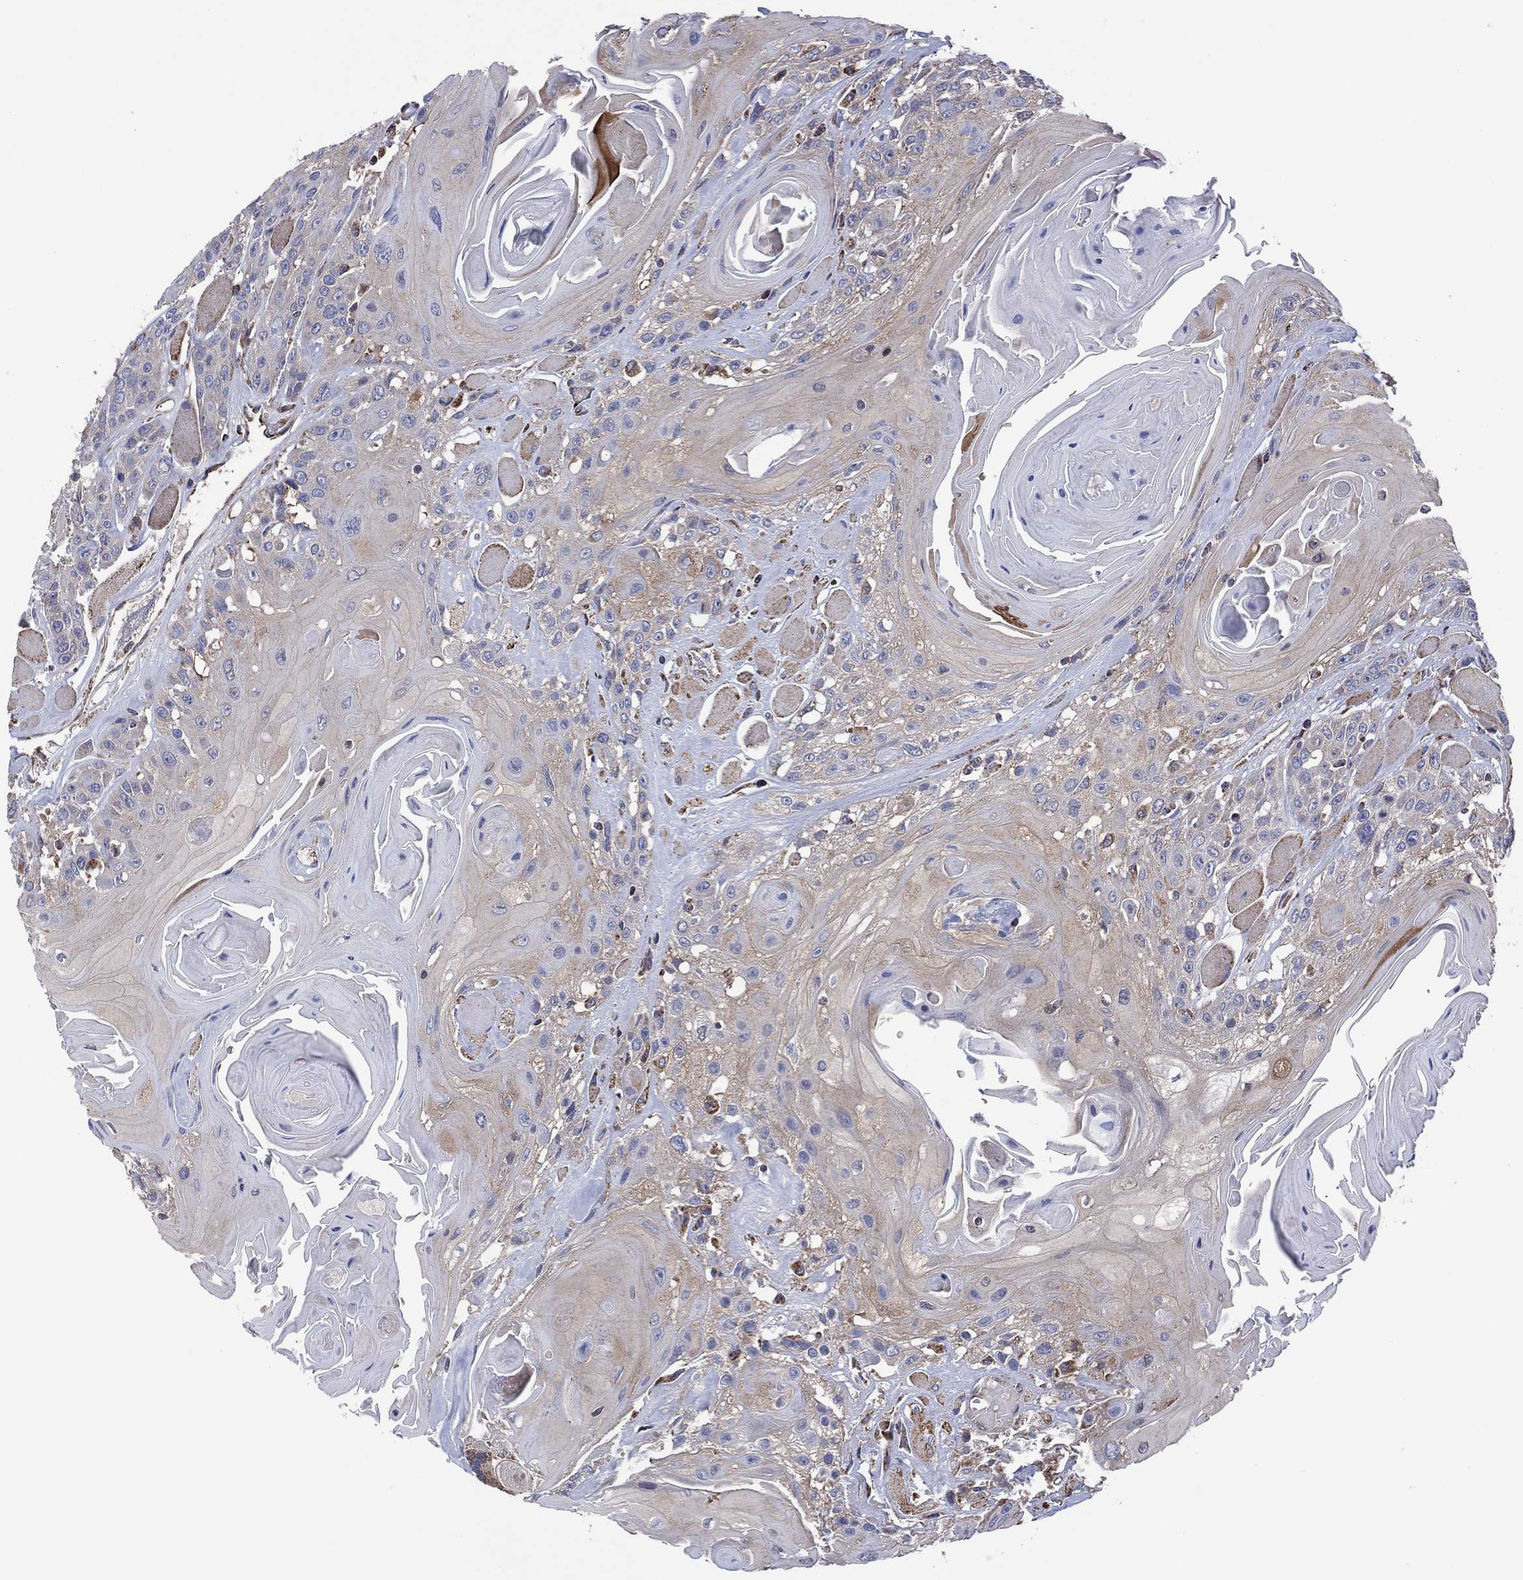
{"staining": {"intensity": "weak", "quantity": "<25%", "location": "cytoplasmic/membranous"}, "tissue": "head and neck cancer", "cell_type": "Tumor cells", "image_type": "cancer", "snomed": [{"axis": "morphology", "description": "Squamous cell carcinoma, NOS"}, {"axis": "topography", "description": "Head-Neck"}], "caption": "High power microscopy photomicrograph of an IHC image of squamous cell carcinoma (head and neck), revealing no significant positivity in tumor cells.", "gene": "PIDD1", "patient": {"sex": "female", "age": 59}}